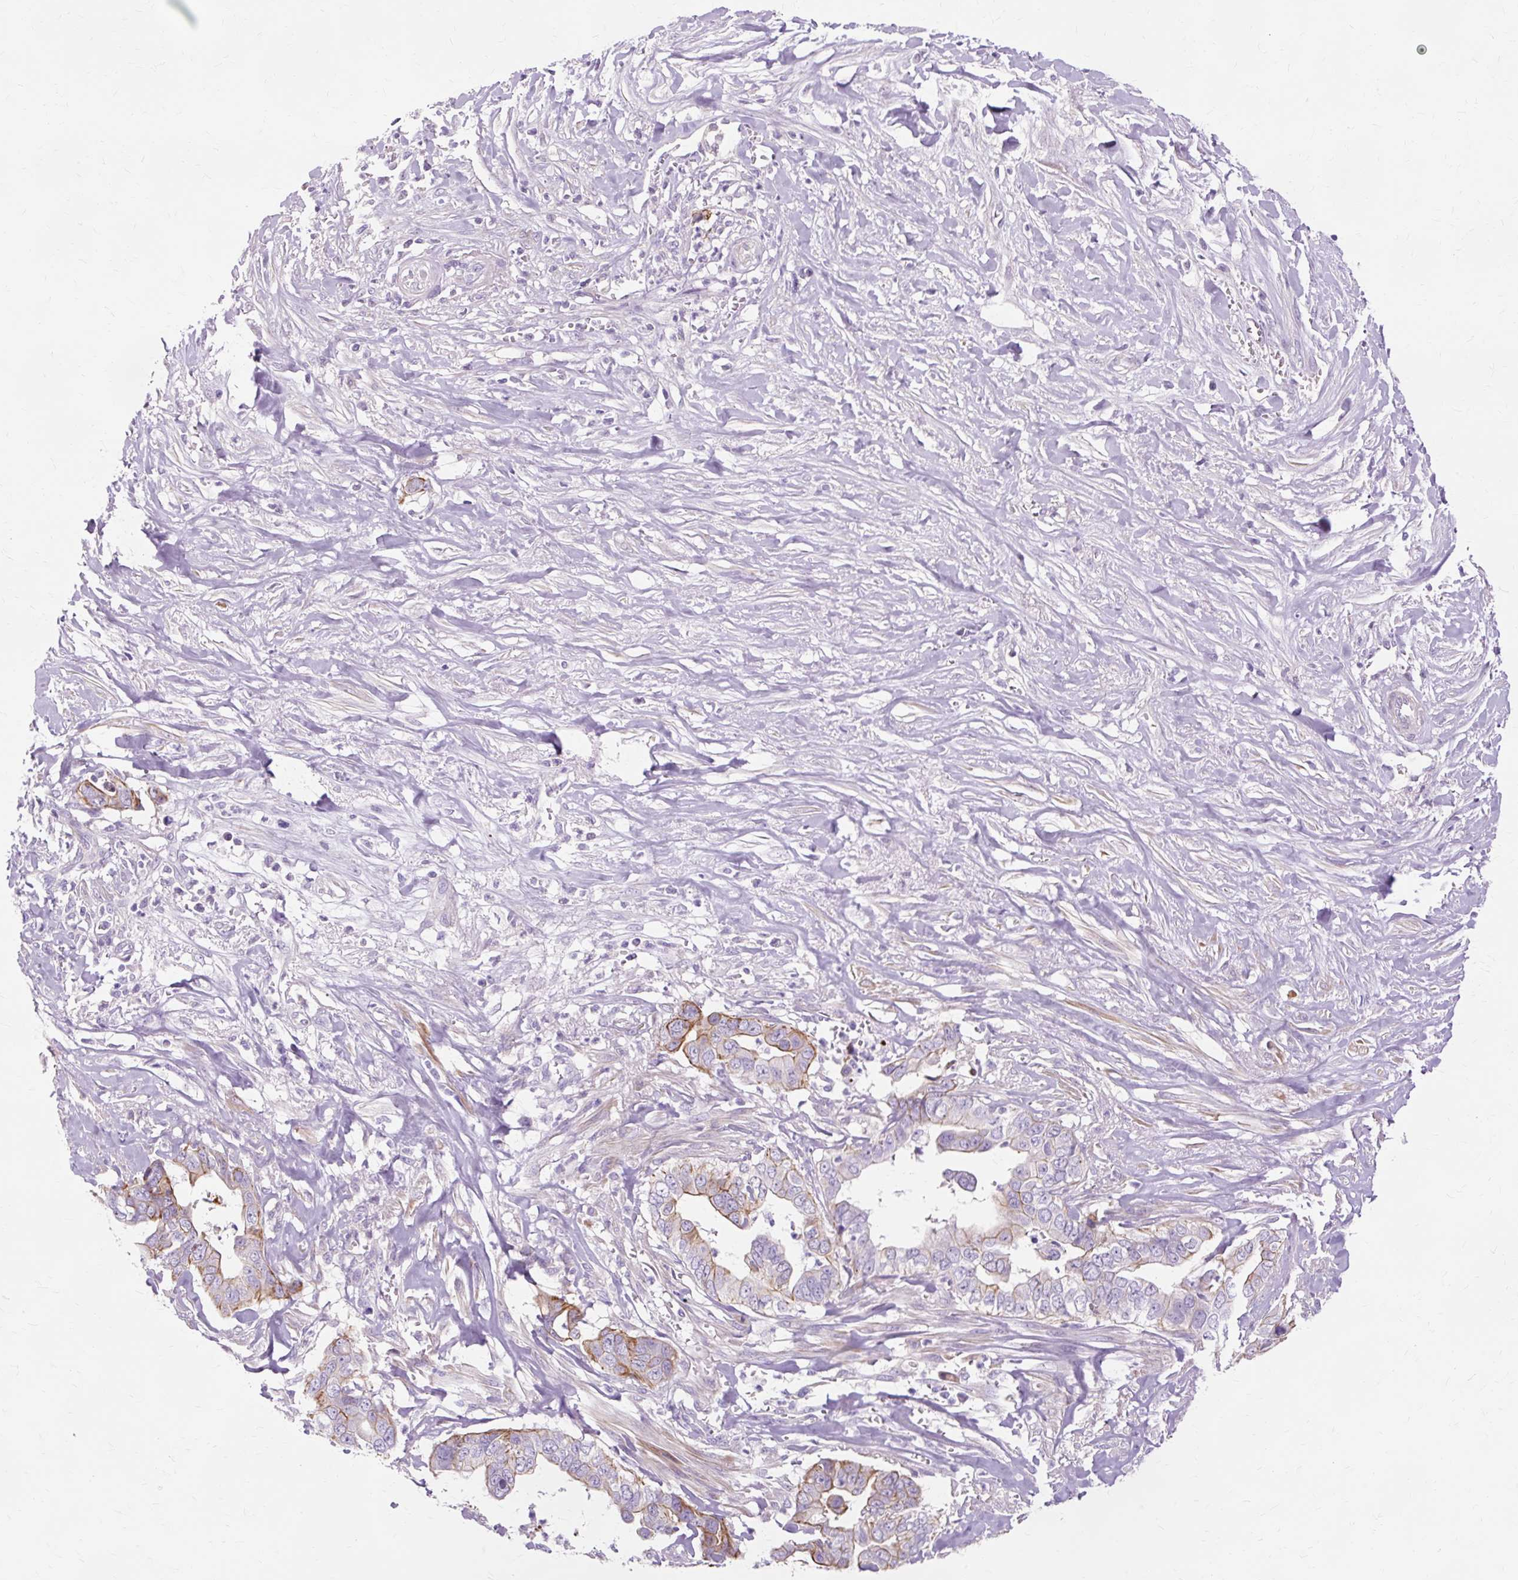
{"staining": {"intensity": "moderate", "quantity": "<25%", "location": "cytoplasmic/membranous"}, "tissue": "liver cancer", "cell_type": "Tumor cells", "image_type": "cancer", "snomed": [{"axis": "morphology", "description": "Cholangiocarcinoma"}, {"axis": "topography", "description": "Liver"}], "caption": "Immunohistochemical staining of human liver cancer reveals low levels of moderate cytoplasmic/membranous expression in about <25% of tumor cells. (IHC, brightfield microscopy, high magnification).", "gene": "DCTN4", "patient": {"sex": "female", "age": 79}}